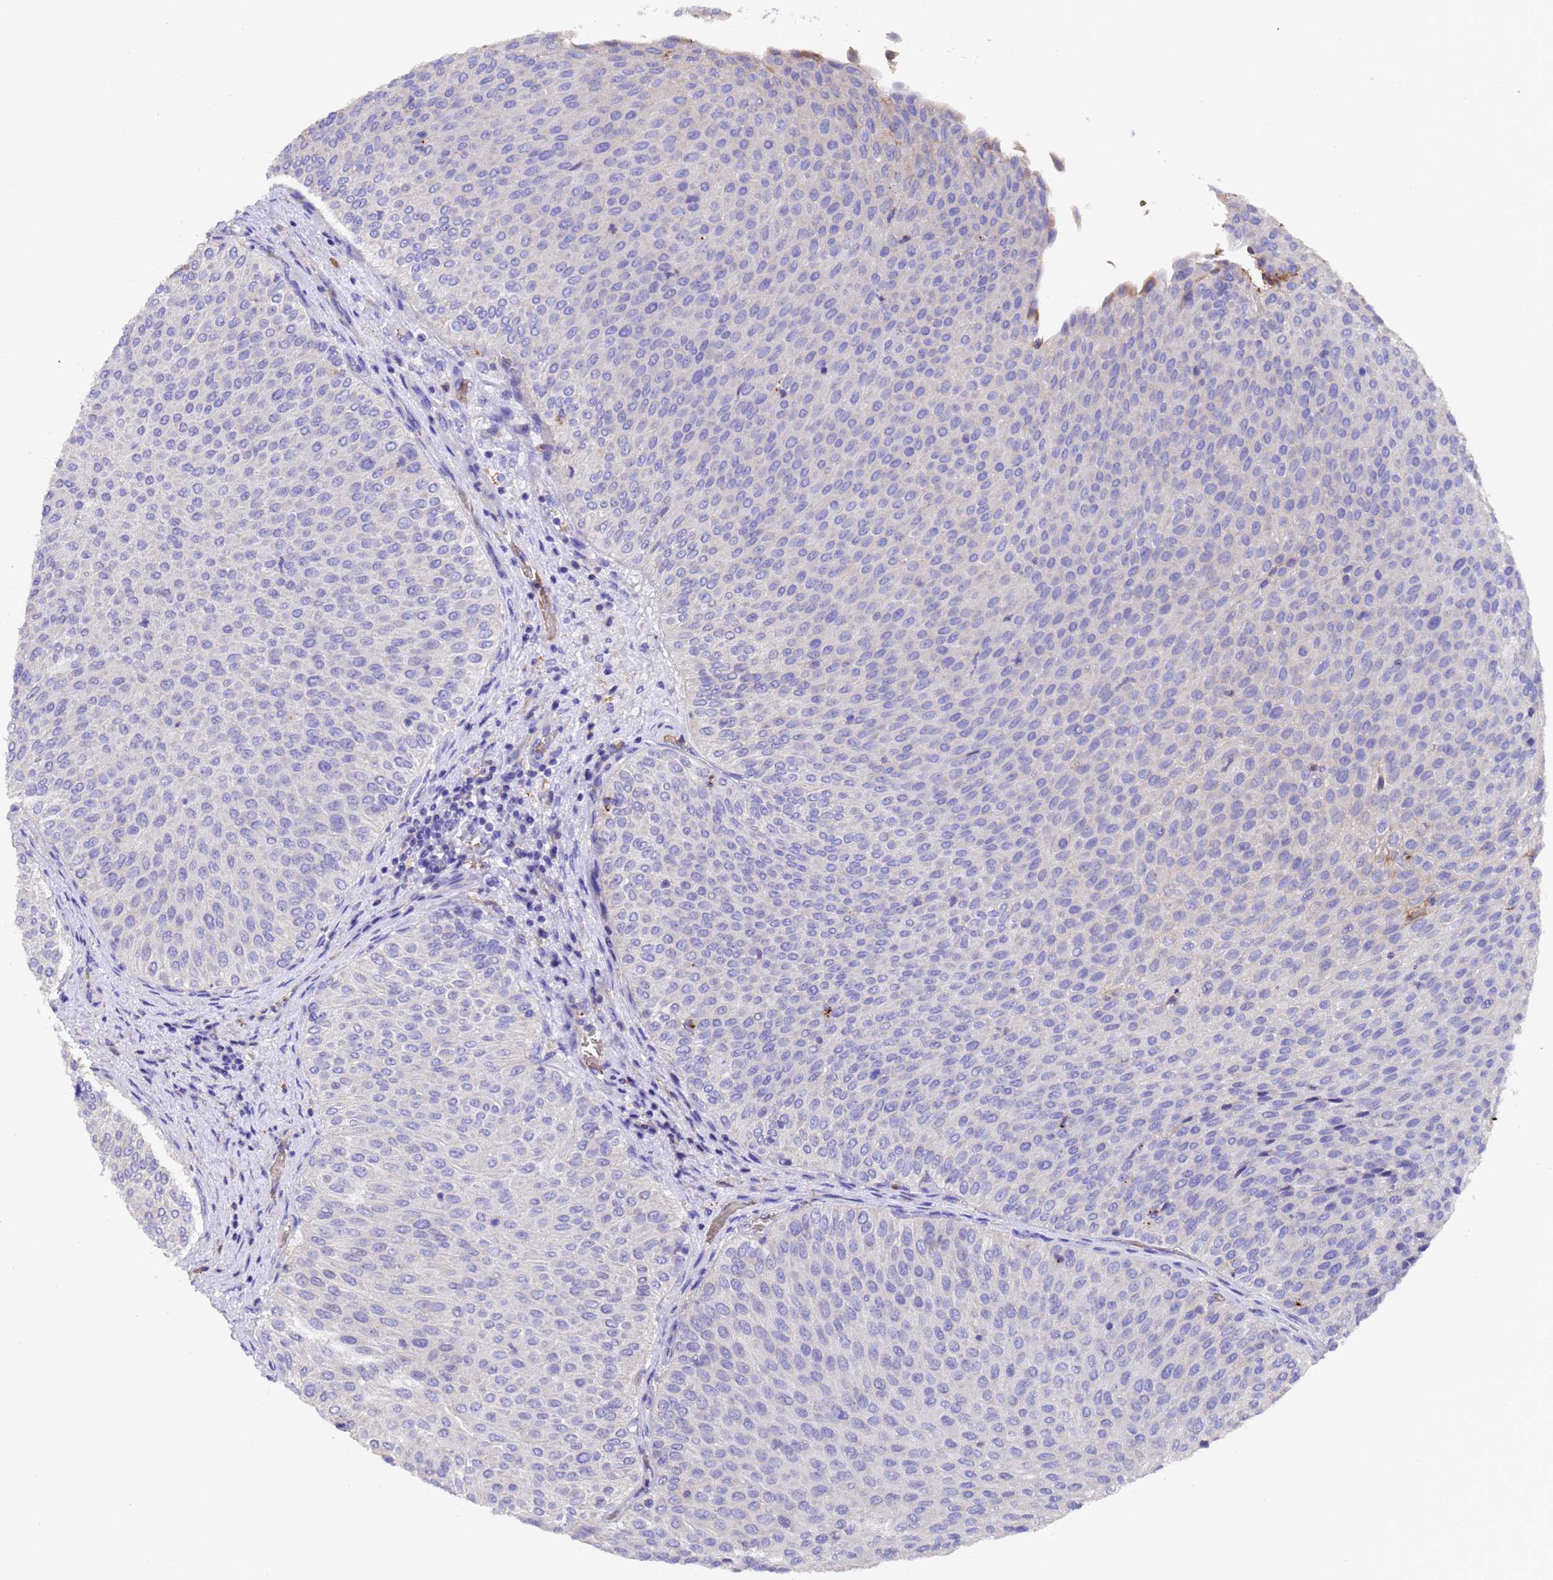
{"staining": {"intensity": "negative", "quantity": "none", "location": "none"}, "tissue": "urothelial cancer", "cell_type": "Tumor cells", "image_type": "cancer", "snomed": [{"axis": "morphology", "description": "Urothelial carcinoma, Low grade"}, {"axis": "topography", "description": "Urinary bladder"}], "caption": "Immunohistochemistry (IHC) of urothelial cancer shows no expression in tumor cells.", "gene": "ELP6", "patient": {"sex": "male", "age": 78}}